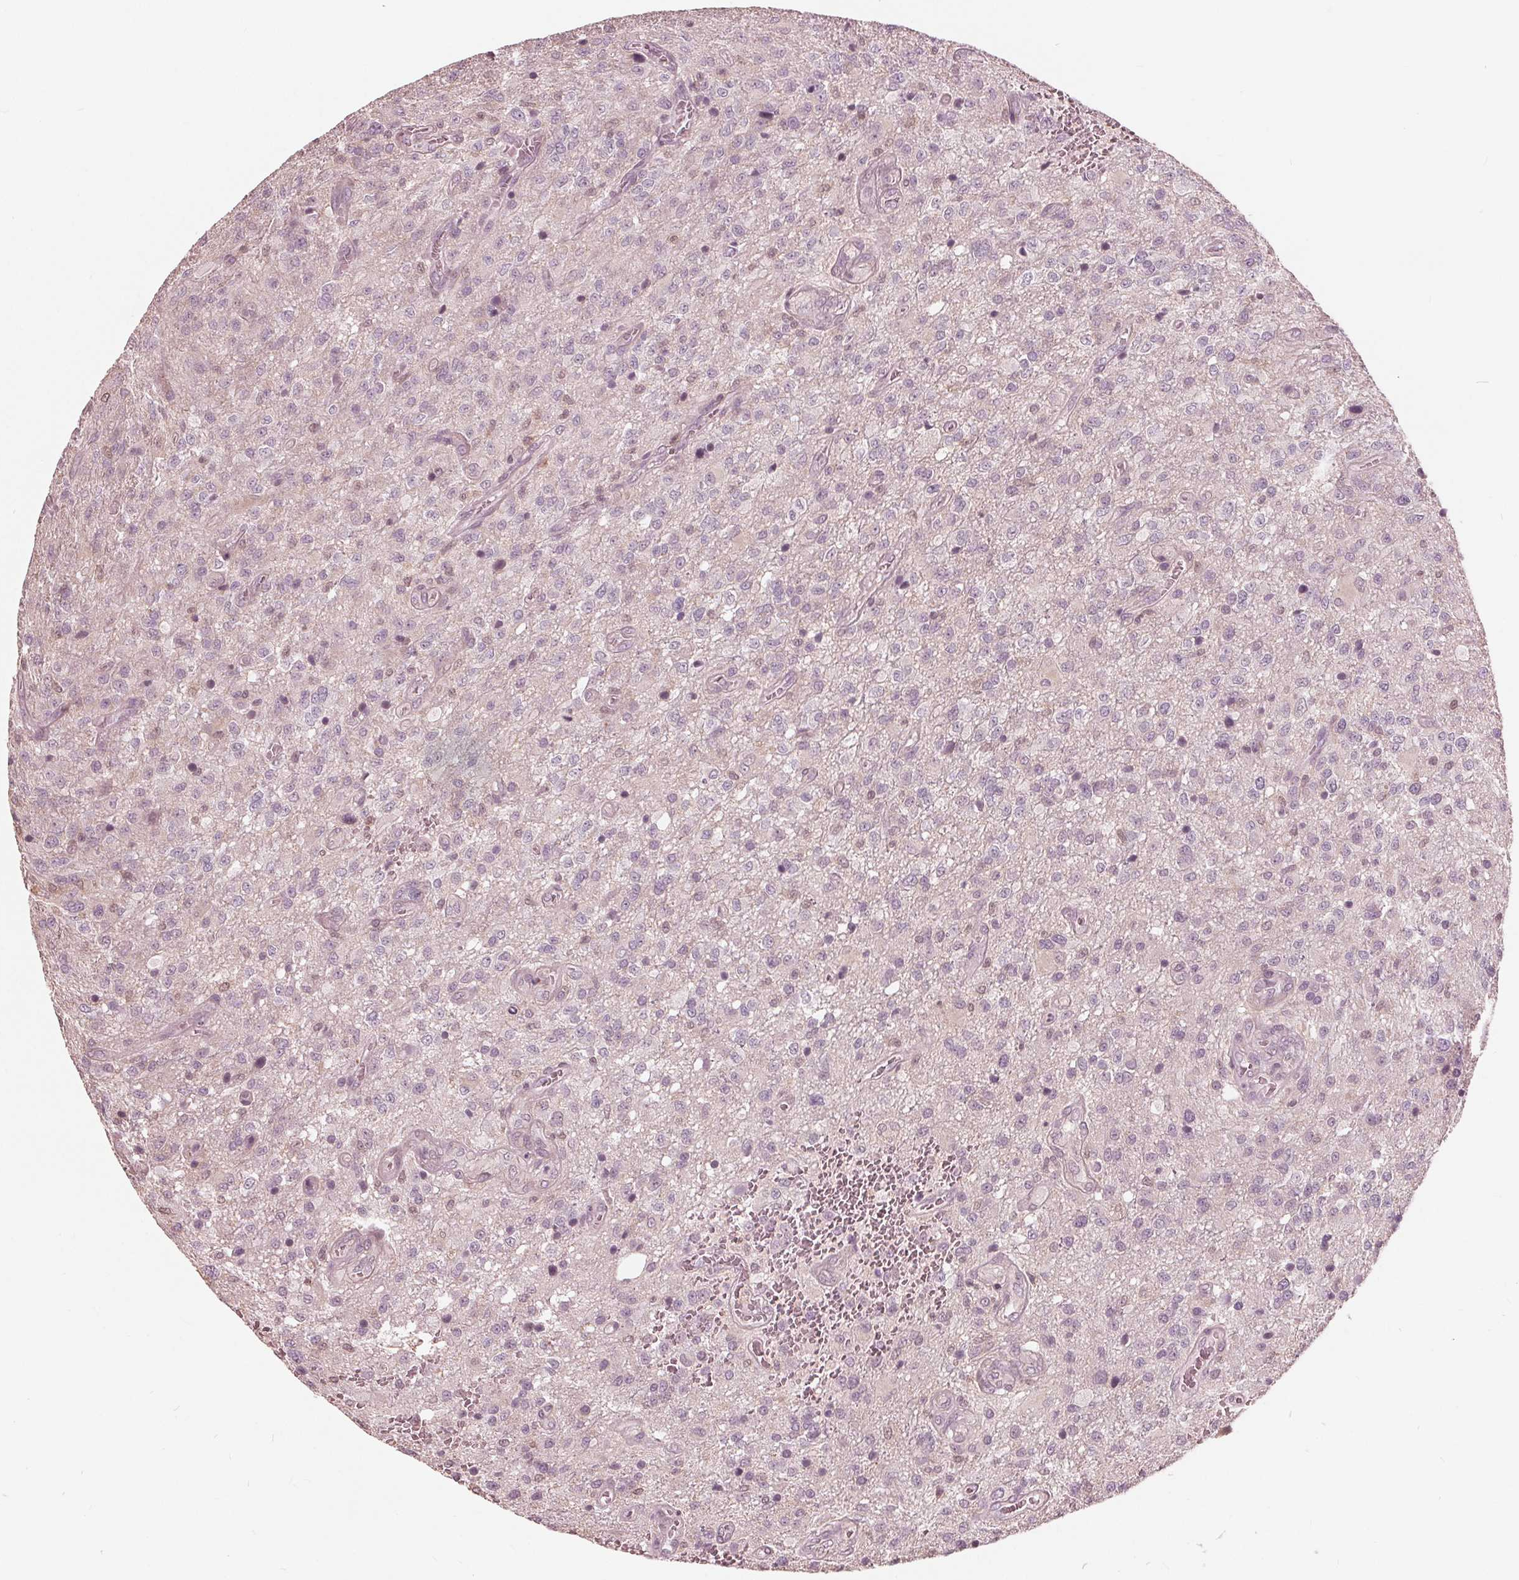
{"staining": {"intensity": "weak", "quantity": "<25%", "location": "nuclear"}, "tissue": "glioma", "cell_type": "Tumor cells", "image_type": "cancer", "snomed": [{"axis": "morphology", "description": "Glioma, malignant, Low grade"}, {"axis": "topography", "description": "Brain"}], "caption": "IHC photomicrograph of neoplastic tissue: glioma stained with DAB (3,3'-diaminobenzidine) shows no significant protein staining in tumor cells.", "gene": "ING3", "patient": {"sex": "male", "age": 66}}